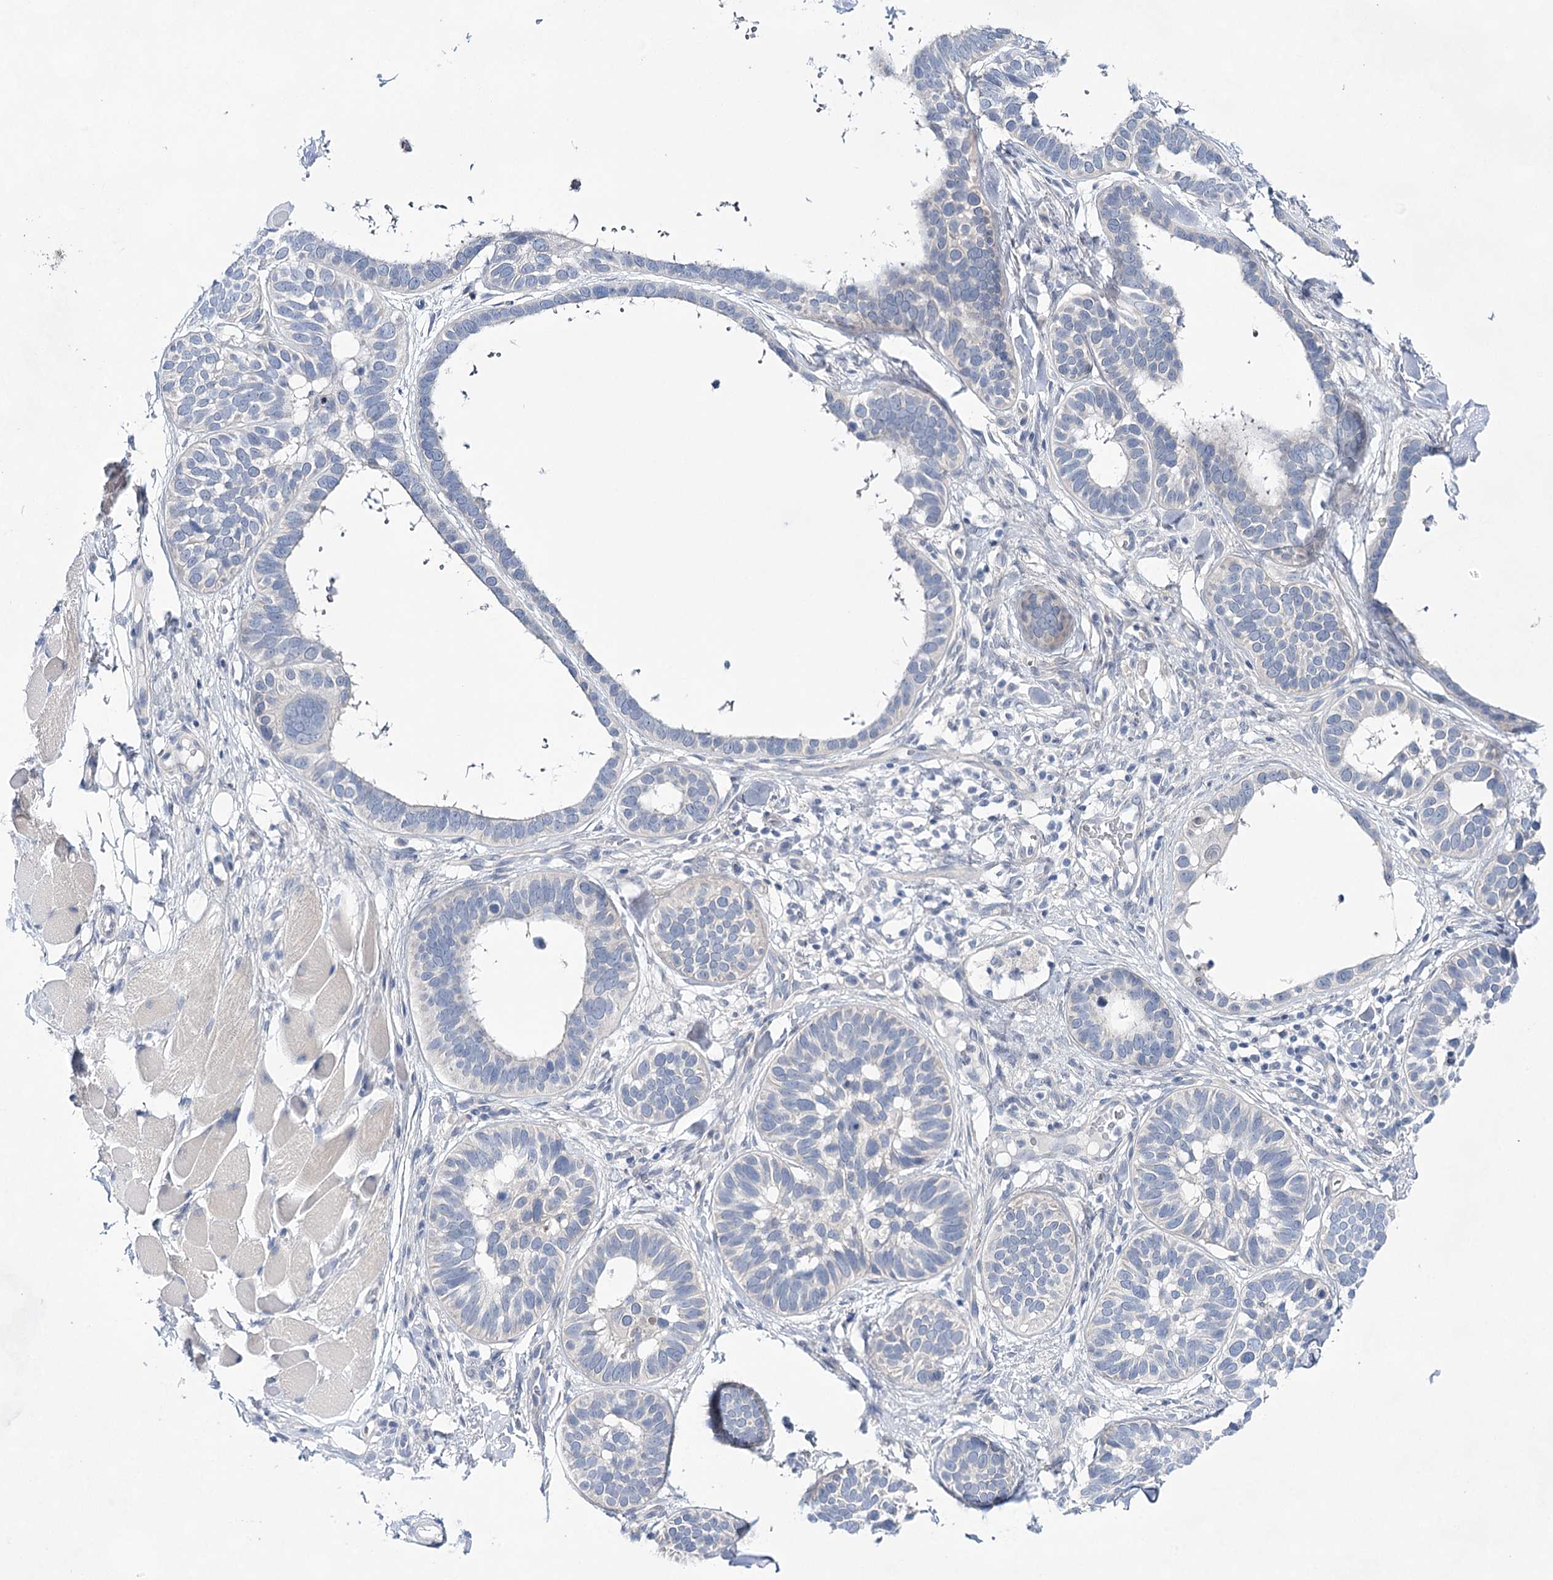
{"staining": {"intensity": "negative", "quantity": "none", "location": "none"}, "tissue": "skin cancer", "cell_type": "Tumor cells", "image_type": "cancer", "snomed": [{"axis": "morphology", "description": "Basal cell carcinoma"}, {"axis": "topography", "description": "Skin"}], "caption": "Tumor cells are negative for protein expression in human basal cell carcinoma (skin).", "gene": "LALBA", "patient": {"sex": "male", "age": 62}}